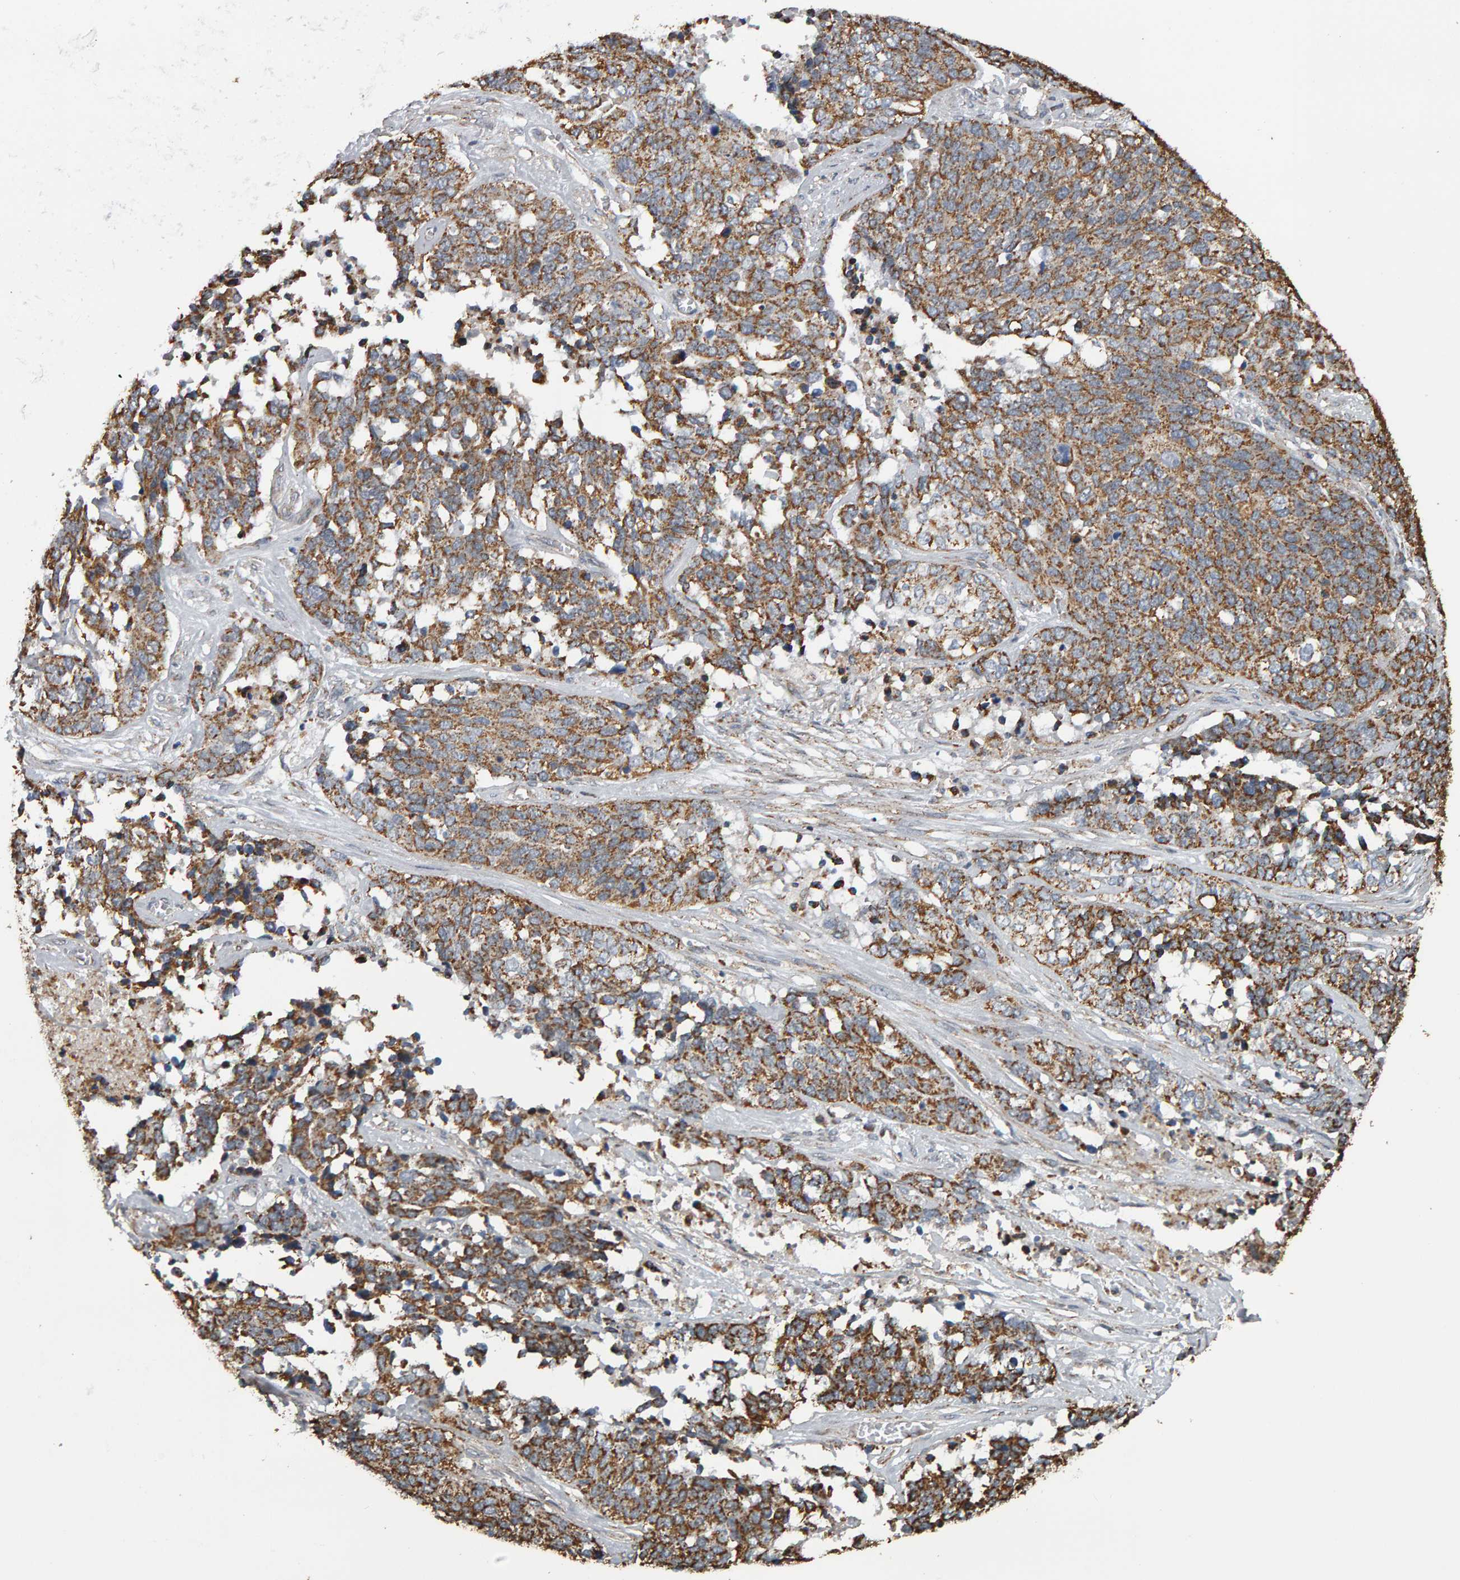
{"staining": {"intensity": "moderate", "quantity": ">75%", "location": "cytoplasmic/membranous"}, "tissue": "ovarian cancer", "cell_type": "Tumor cells", "image_type": "cancer", "snomed": [{"axis": "morphology", "description": "Cystadenocarcinoma, serous, NOS"}, {"axis": "topography", "description": "Ovary"}], "caption": "IHC (DAB (3,3'-diaminobenzidine)) staining of ovarian serous cystadenocarcinoma displays moderate cytoplasmic/membranous protein expression in approximately >75% of tumor cells.", "gene": "TOM1L1", "patient": {"sex": "female", "age": 44}}